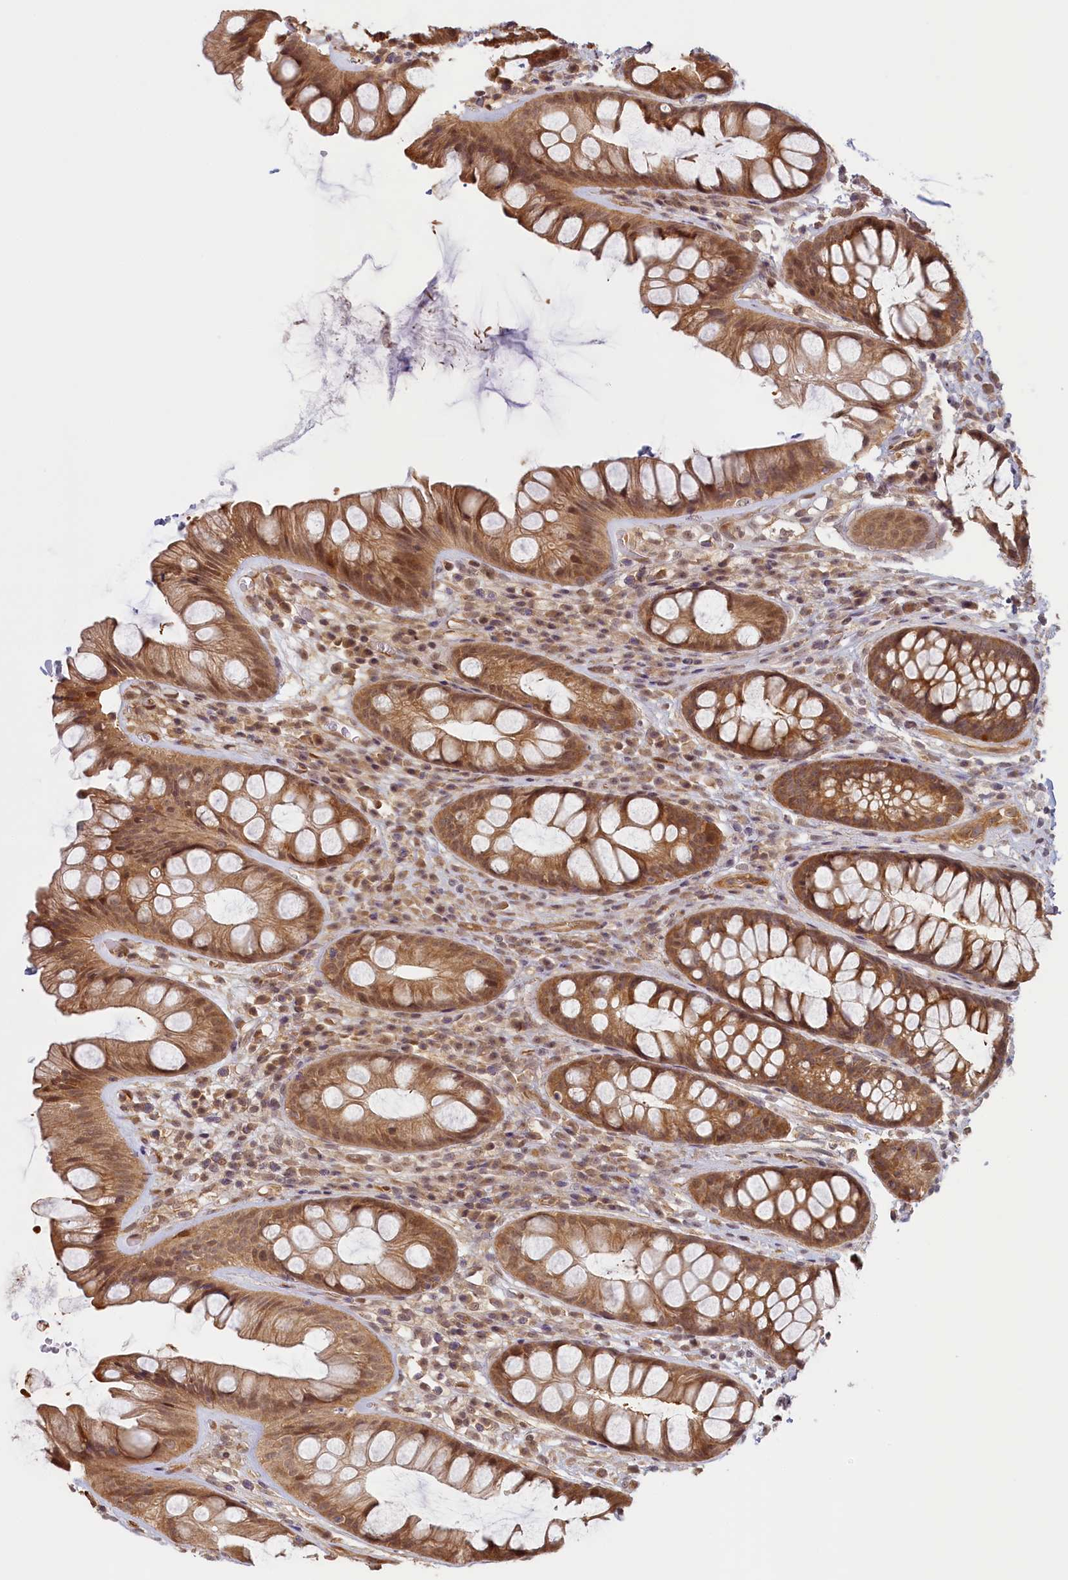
{"staining": {"intensity": "moderate", "quantity": ">75%", "location": "cytoplasmic/membranous,nuclear"}, "tissue": "rectum", "cell_type": "Glandular cells", "image_type": "normal", "snomed": [{"axis": "morphology", "description": "Normal tissue, NOS"}, {"axis": "topography", "description": "Rectum"}], "caption": "Rectum was stained to show a protein in brown. There is medium levels of moderate cytoplasmic/membranous,nuclear staining in about >75% of glandular cells.", "gene": "C19orf44", "patient": {"sex": "male", "age": 74}}